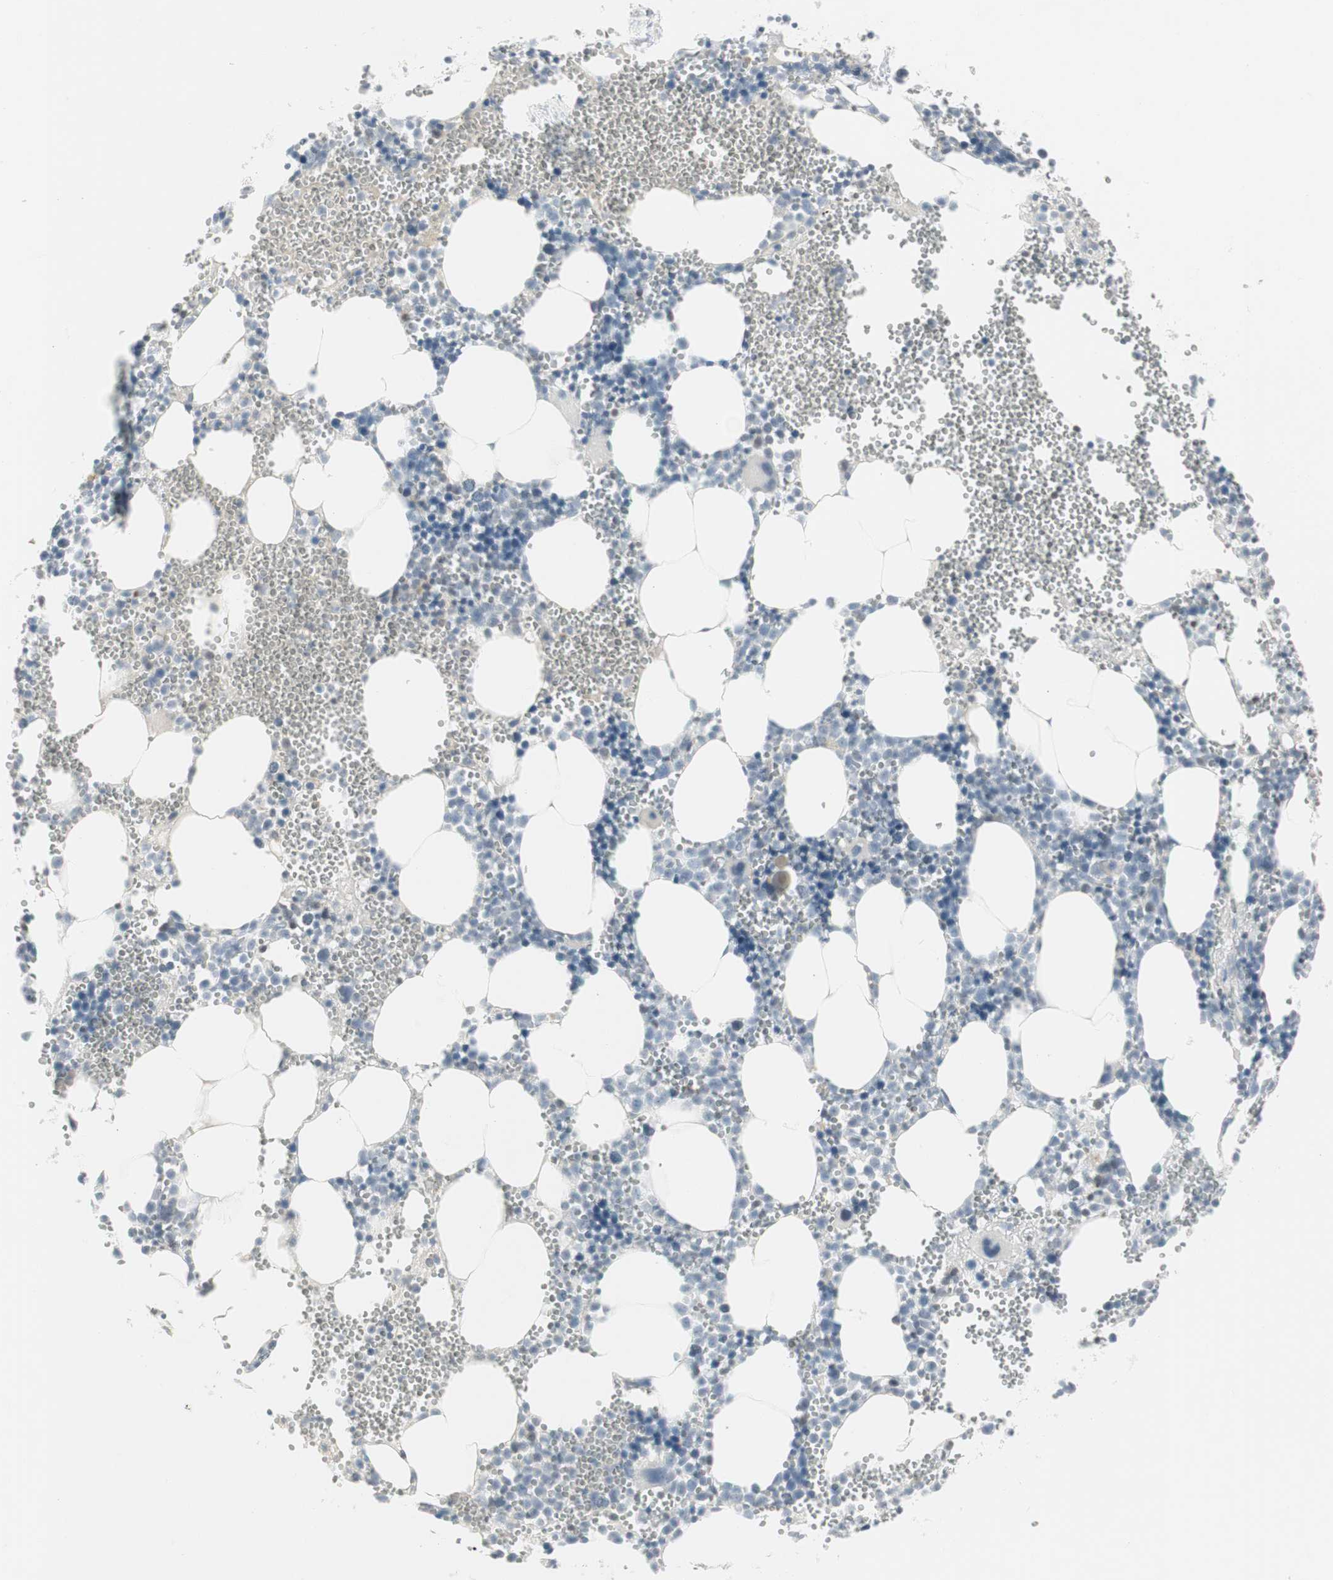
{"staining": {"intensity": "negative", "quantity": "none", "location": "none"}, "tissue": "bone marrow", "cell_type": "Hematopoietic cells", "image_type": "normal", "snomed": [{"axis": "morphology", "description": "Normal tissue, NOS"}, {"axis": "morphology", "description": "Inflammation, NOS"}, {"axis": "topography", "description": "Bone marrow"}], "caption": "The IHC photomicrograph has no significant positivity in hematopoietic cells of bone marrow. (DAB immunohistochemistry, high magnification).", "gene": "MAP4K4", "patient": {"sex": "male", "age": 42}}